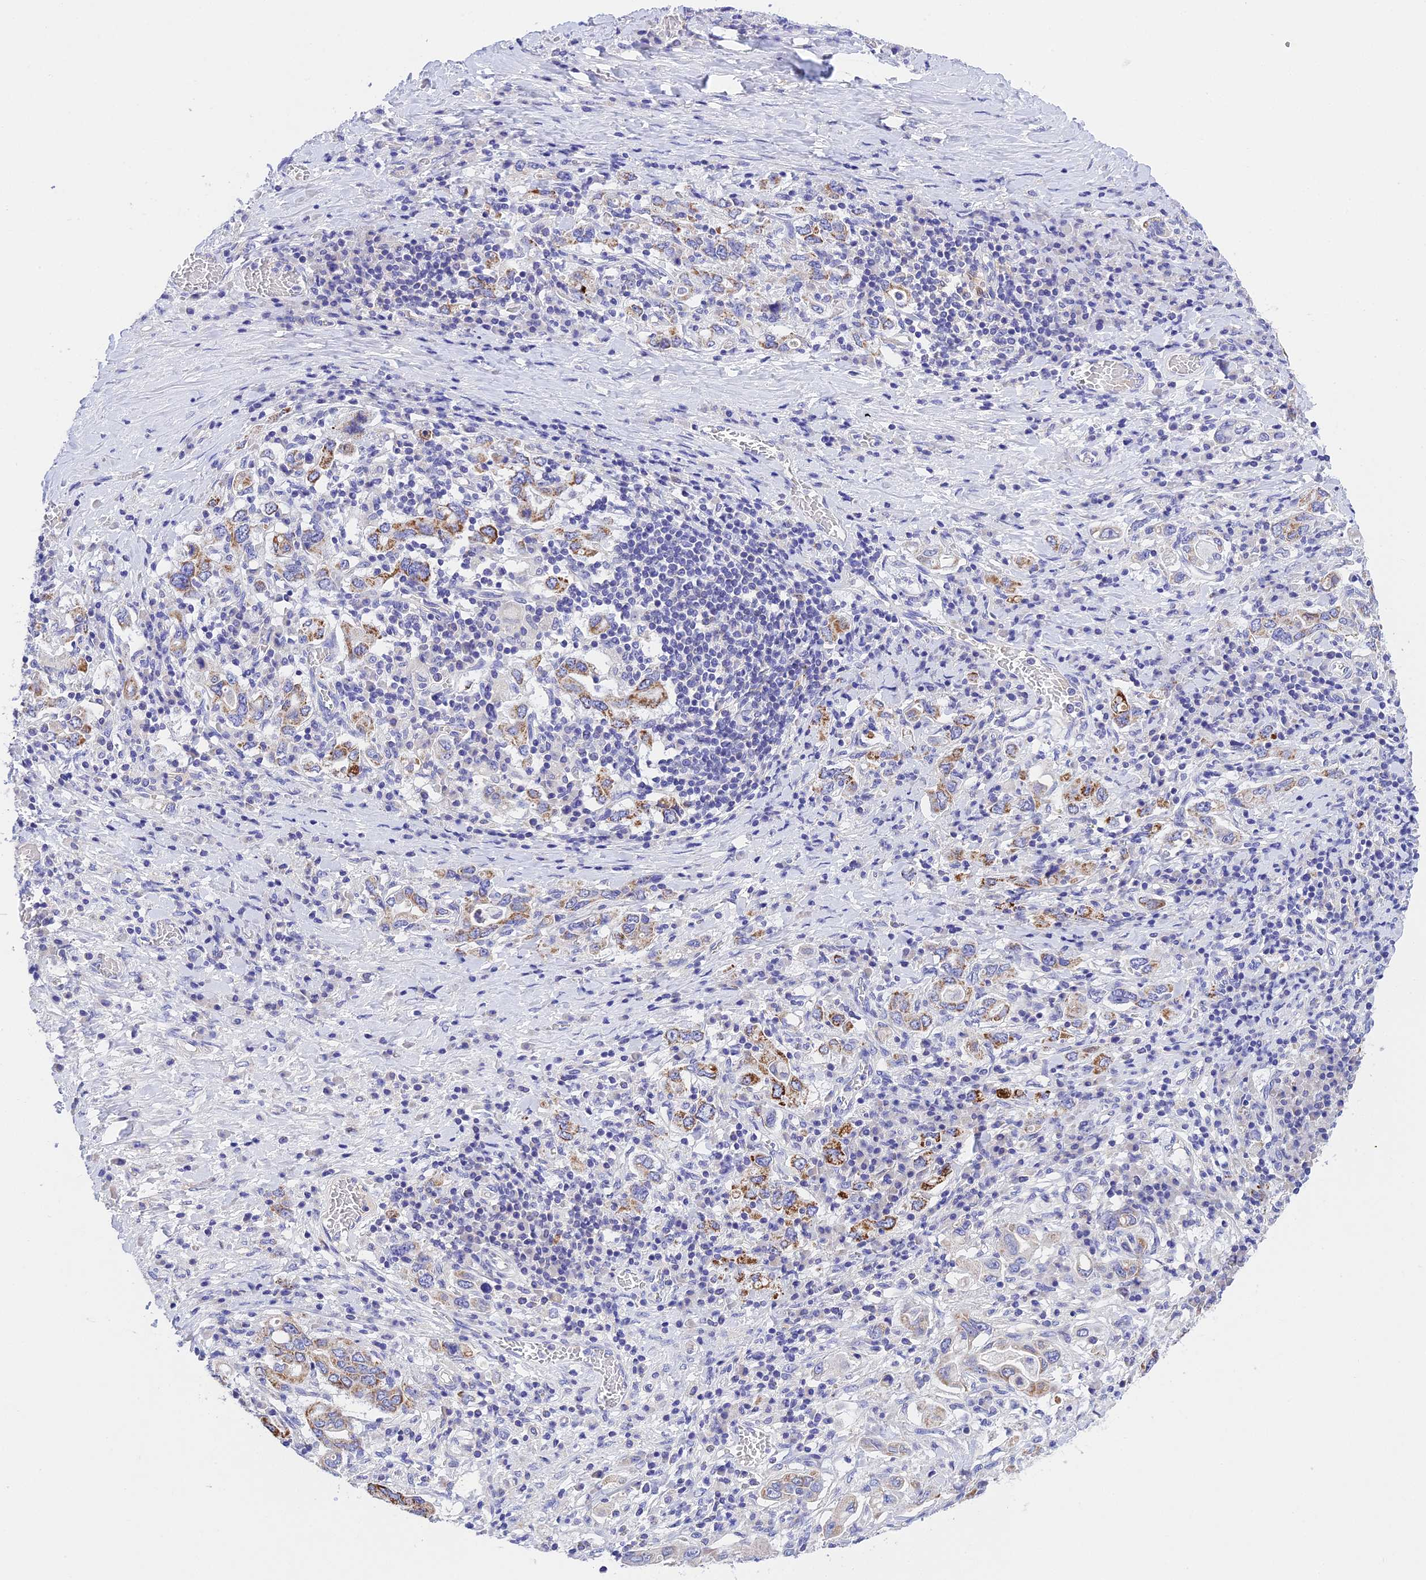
{"staining": {"intensity": "moderate", "quantity": "25%-75%", "location": "cytoplasmic/membranous"}, "tissue": "stomach cancer", "cell_type": "Tumor cells", "image_type": "cancer", "snomed": [{"axis": "morphology", "description": "Adenocarcinoma, NOS"}, {"axis": "topography", "description": "Stomach, upper"}, {"axis": "topography", "description": "Stomach"}], "caption": "Stomach cancer stained with a brown dye exhibits moderate cytoplasmic/membranous positive expression in approximately 25%-75% of tumor cells.", "gene": "MS4A5", "patient": {"sex": "male", "age": 62}}